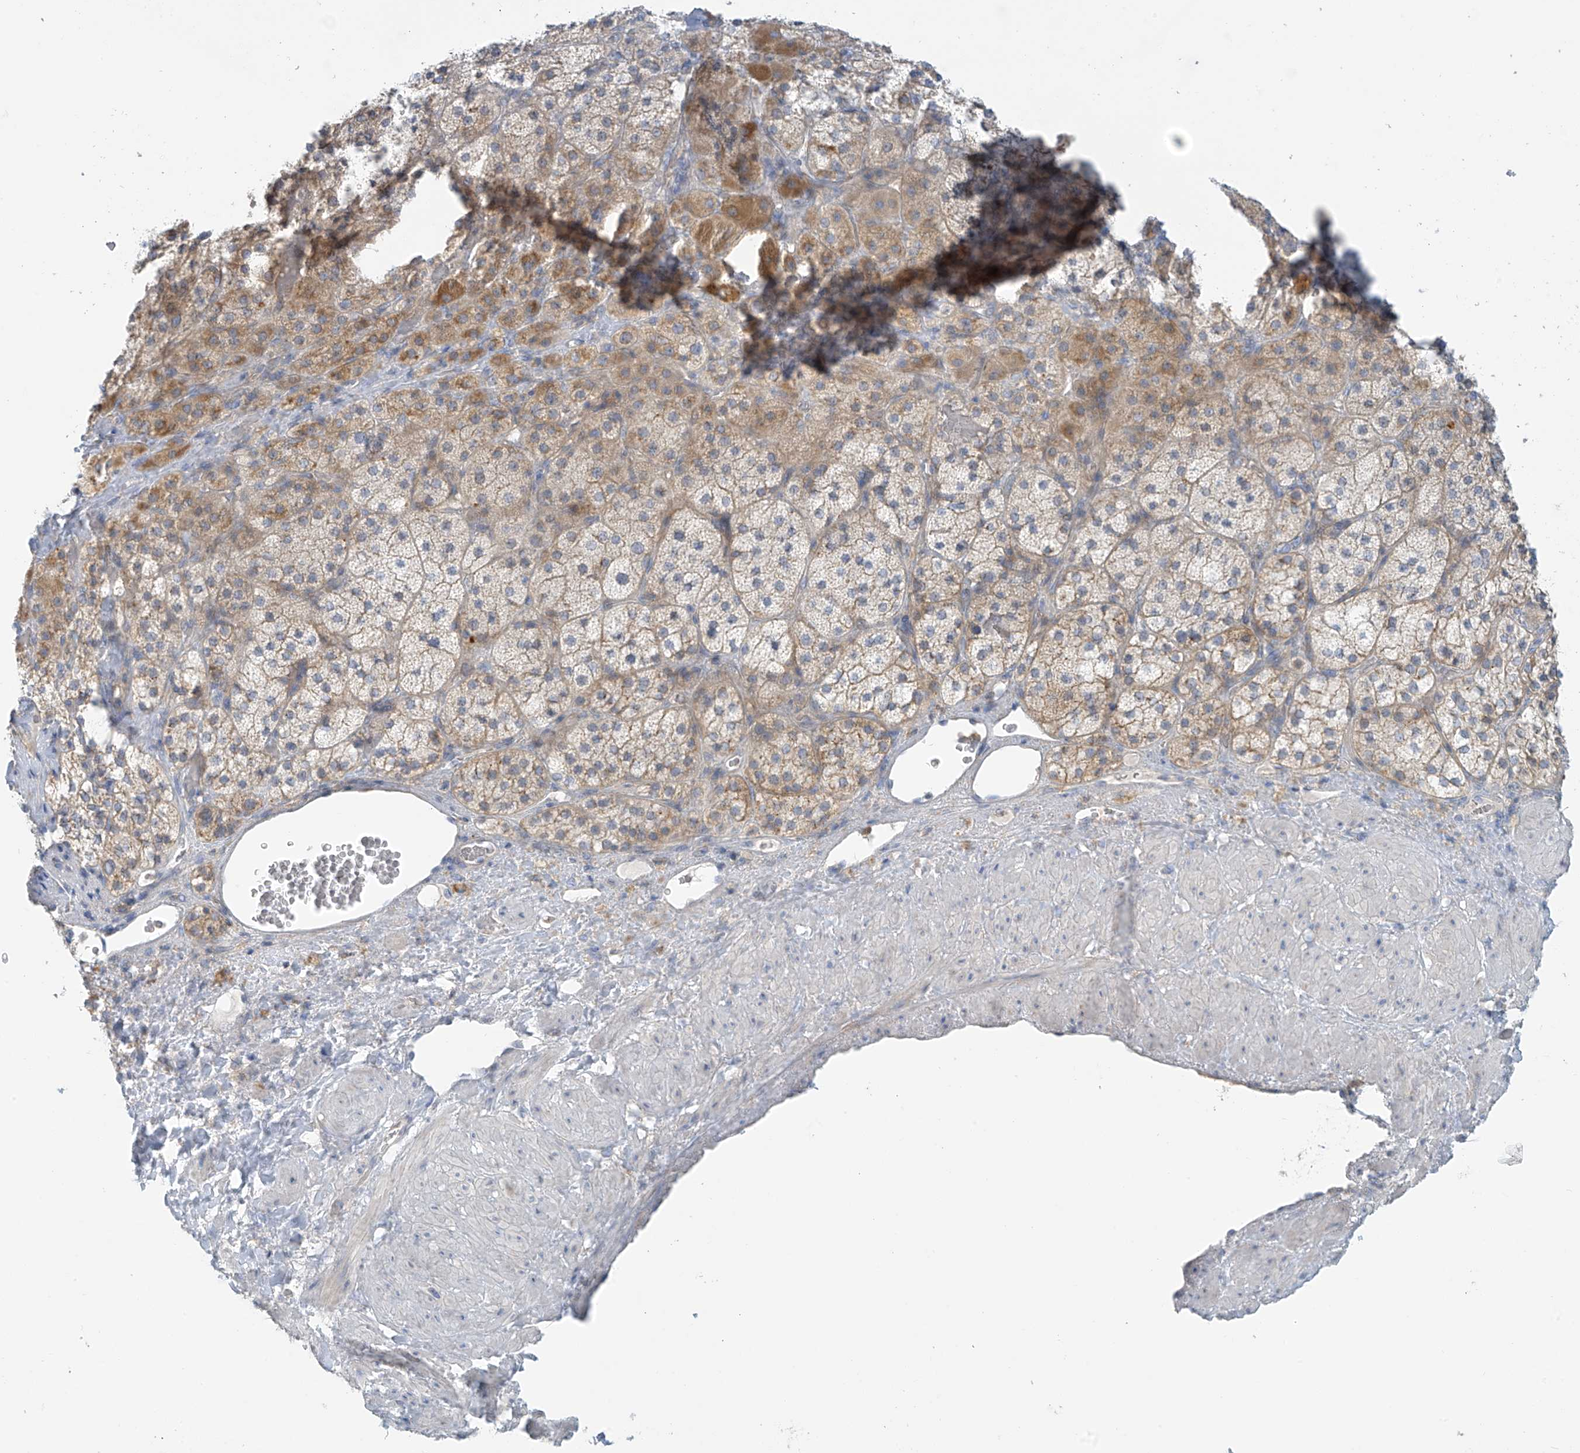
{"staining": {"intensity": "moderate", "quantity": "<25%", "location": "cytoplasmic/membranous"}, "tissue": "adrenal gland", "cell_type": "Glandular cells", "image_type": "normal", "snomed": [{"axis": "morphology", "description": "Normal tissue, NOS"}, {"axis": "topography", "description": "Adrenal gland"}], "caption": "A photomicrograph of adrenal gland stained for a protein reveals moderate cytoplasmic/membranous brown staining in glandular cells.", "gene": "SLC6A12", "patient": {"sex": "male", "age": 57}}